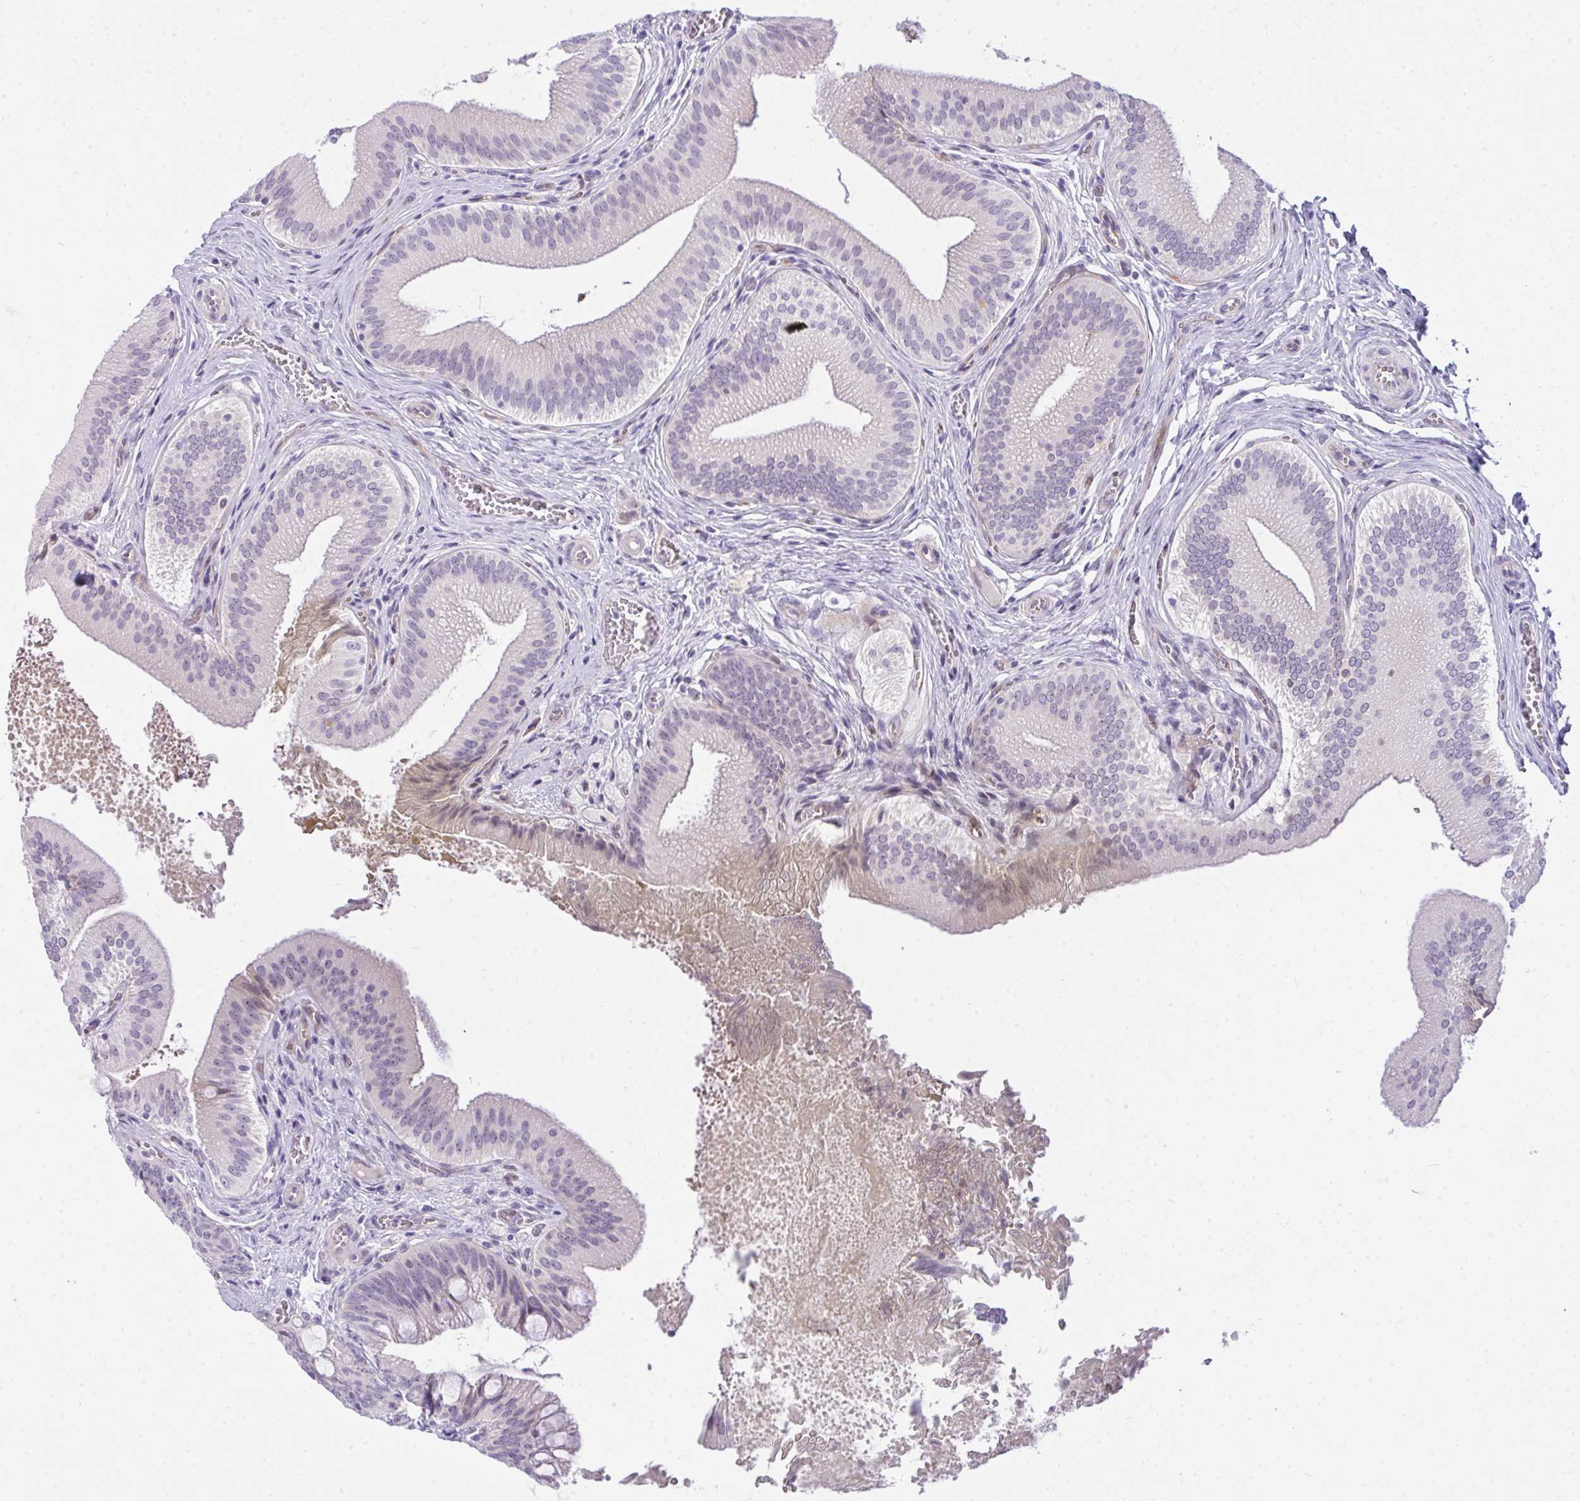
{"staining": {"intensity": "negative", "quantity": "none", "location": "none"}, "tissue": "gallbladder", "cell_type": "Glandular cells", "image_type": "normal", "snomed": [{"axis": "morphology", "description": "Normal tissue, NOS"}, {"axis": "topography", "description": "Gallbladder"}], "caption": "DAB immunohistochemical staining of unremarkable gallbladder shows no significant staining in glandular cells. The staining is performed using DAB (3,3'-diaminobenzidine) brown chromogen with nuclei counter-stained in using hematoxylin.", "gene": "NFXL1", "patient": {"sex": "male", "age": 17}}